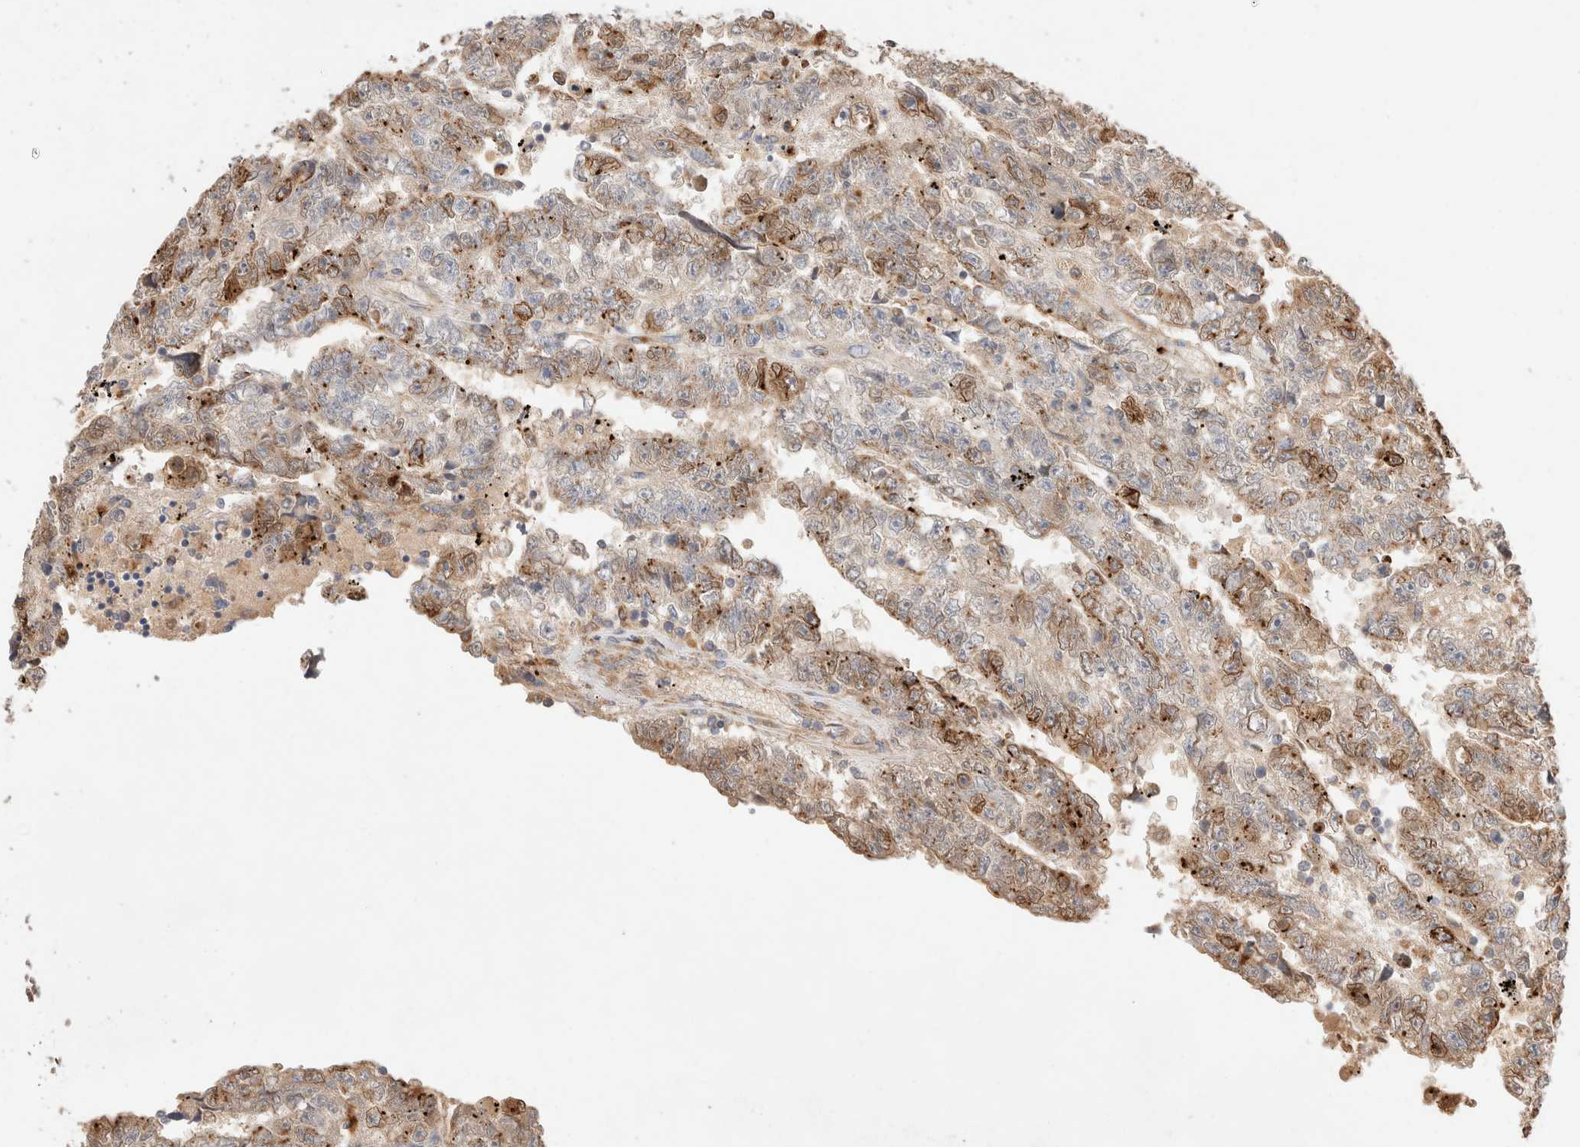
{"staining": {"intensity": "moderate", "quantity": "25%-75%", "location": "cytoplasmic/membranous"}, "tissue": "testis cancer", "cell_type": "Tumor cells", "image_type": "cancer", "snomed": [{"axis": "morphology", "description": "Carcinoma, Embryonal, NOS"}, {"axis": "topography", "description": "Testis"}], "caption": "The immunohistochemical stain highlights moderate cytoplasmic/membranous expression in tumor cells of testis cancer tissue. Using DAB (3,3'-diaminobenzidine) (brown) and hematoxylin (blue) stains, captured at high magnification using brightfield microscopy.", "gene": "RABEPK", "patient": {"sex": "male", "age": 25}}